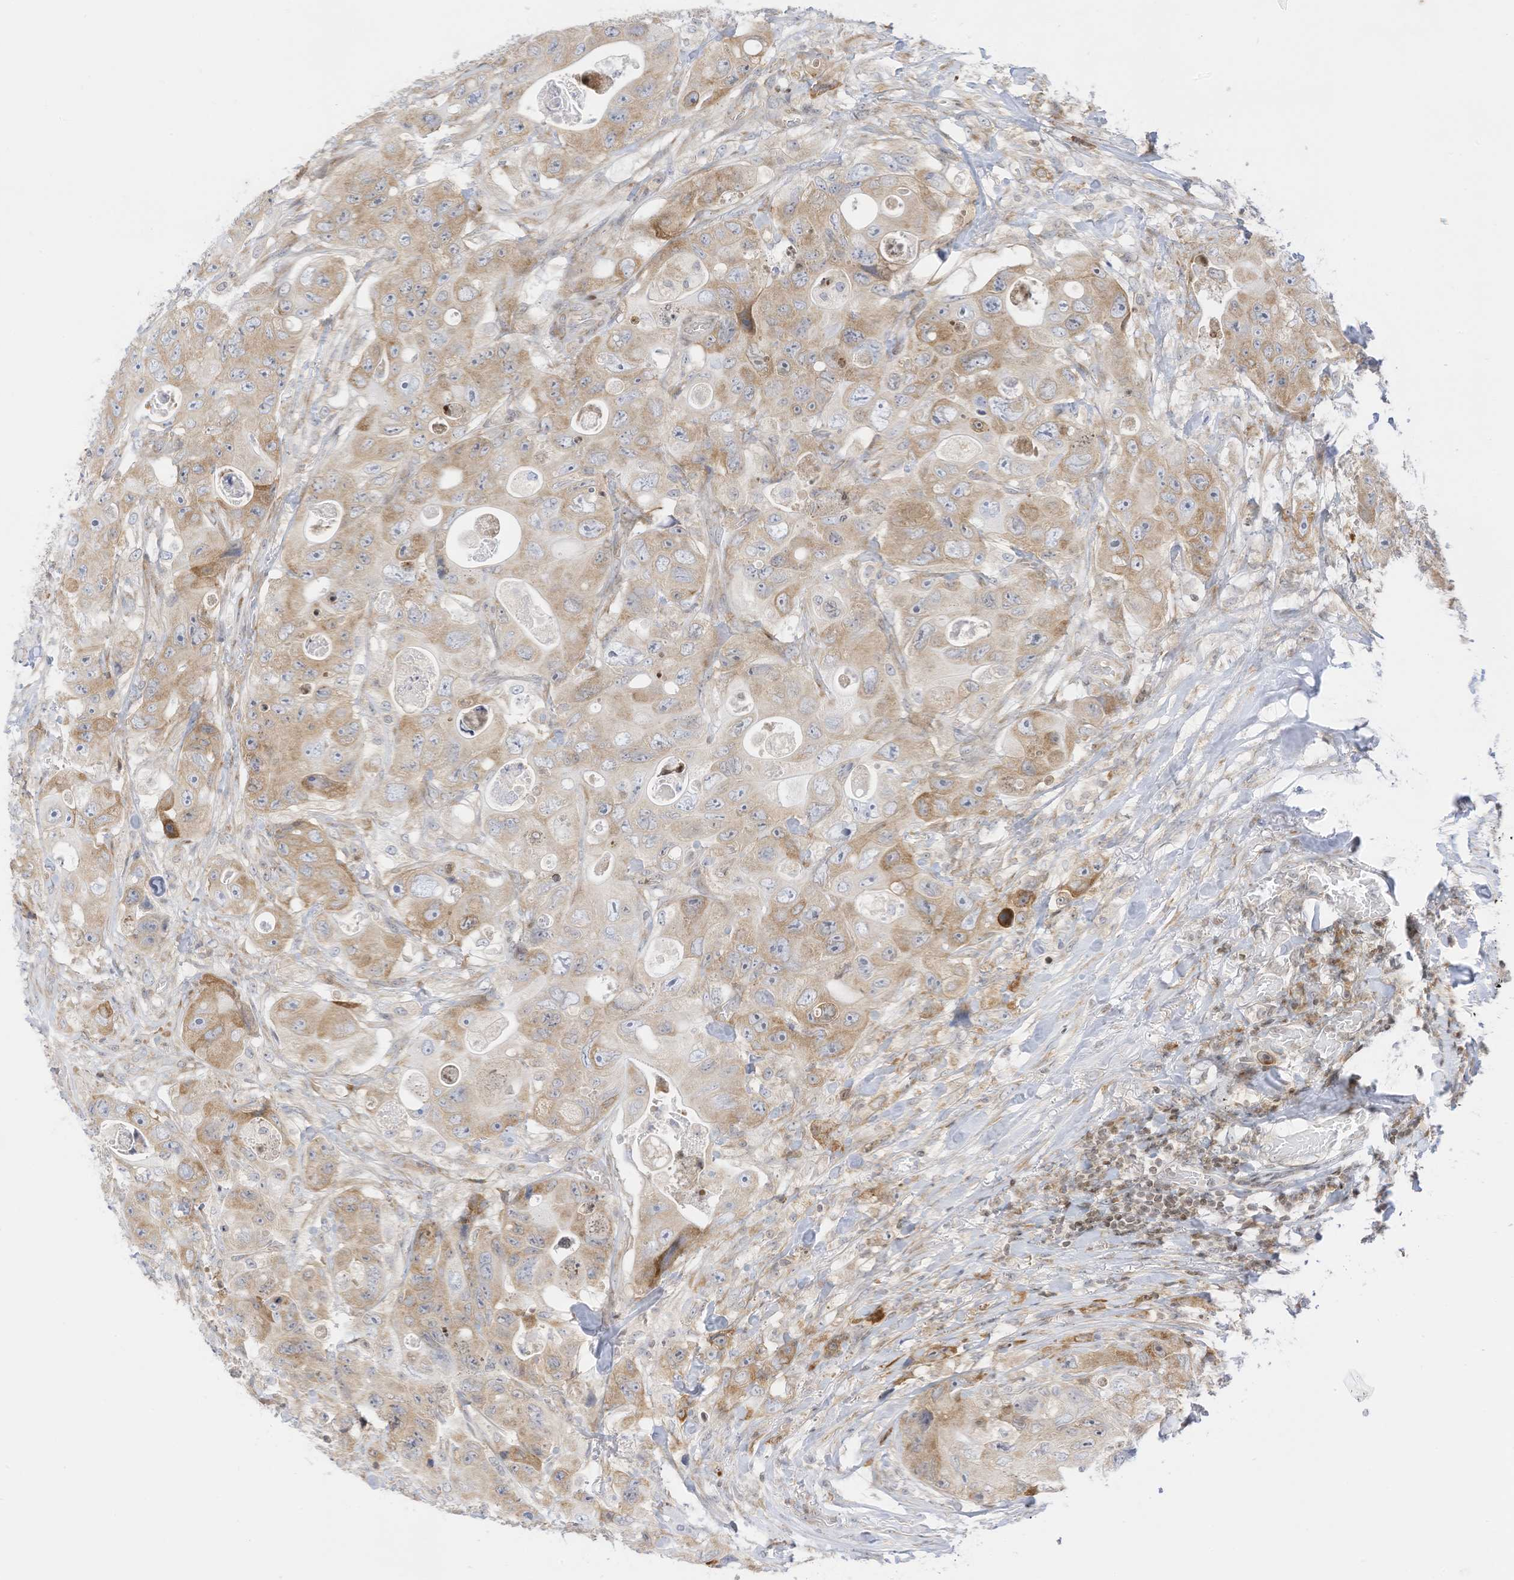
{"staining": {"intensity": "weak", "quantity": "25%-75%", "location": "cytoplasmic/membranous"}, "tissue": "colorectal cancer", "cell_type": "Tumor cells", "image_type": "cancer", "snomed": [{"axis": "morphology", "description": "Adenocarcinoma, NOS"}, {"axis": "topography", "description": "Colon"}], "caption": "Human adenocarcinoma (colorectal) stained with a protein marker displays weak staining in tumor cells.", "gene": "EDF1", "patient": {"sex": "female", "age": 46}}